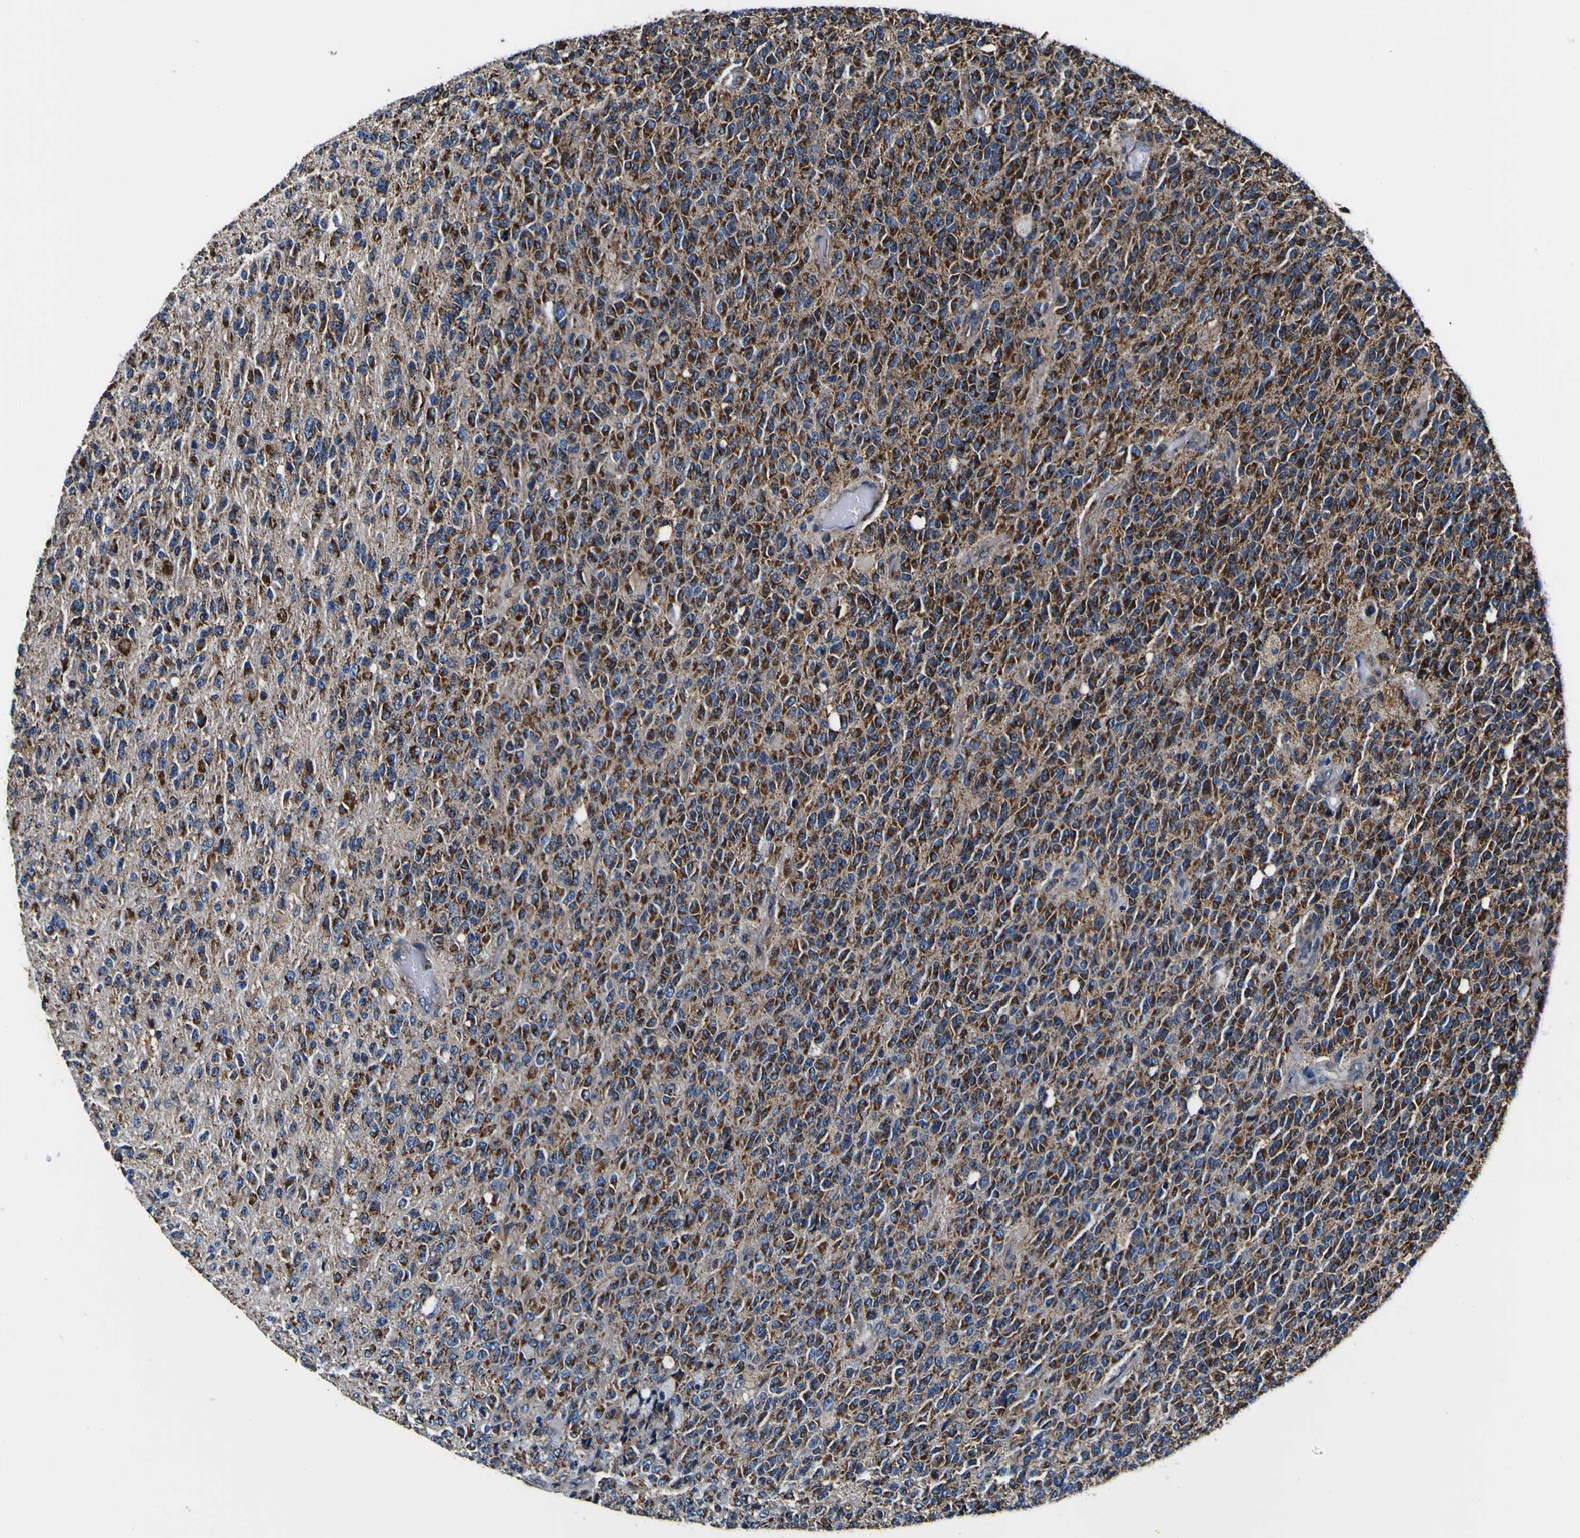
{"staining": {"intensity": "strong", "quantity": ">75%", "location": "cytoplasmic/membranous"}, "tissue": "glioma", "cell_type": "Tumor cells", "image_type": "cancer", "snomed": [{"axis": "morphology", "description": "Glioma, malignant, High grade"}, {"axis": "topography", "description": "pancreas cauda"}], "caption": "Immunohistochemical staining of malignant high-grade glioma shows strong cytoplasmic/membranous protein staining in about >75% of tumor cells.", "gene": "PTRH2", "patient": {"sex": "male", "age": 60}}